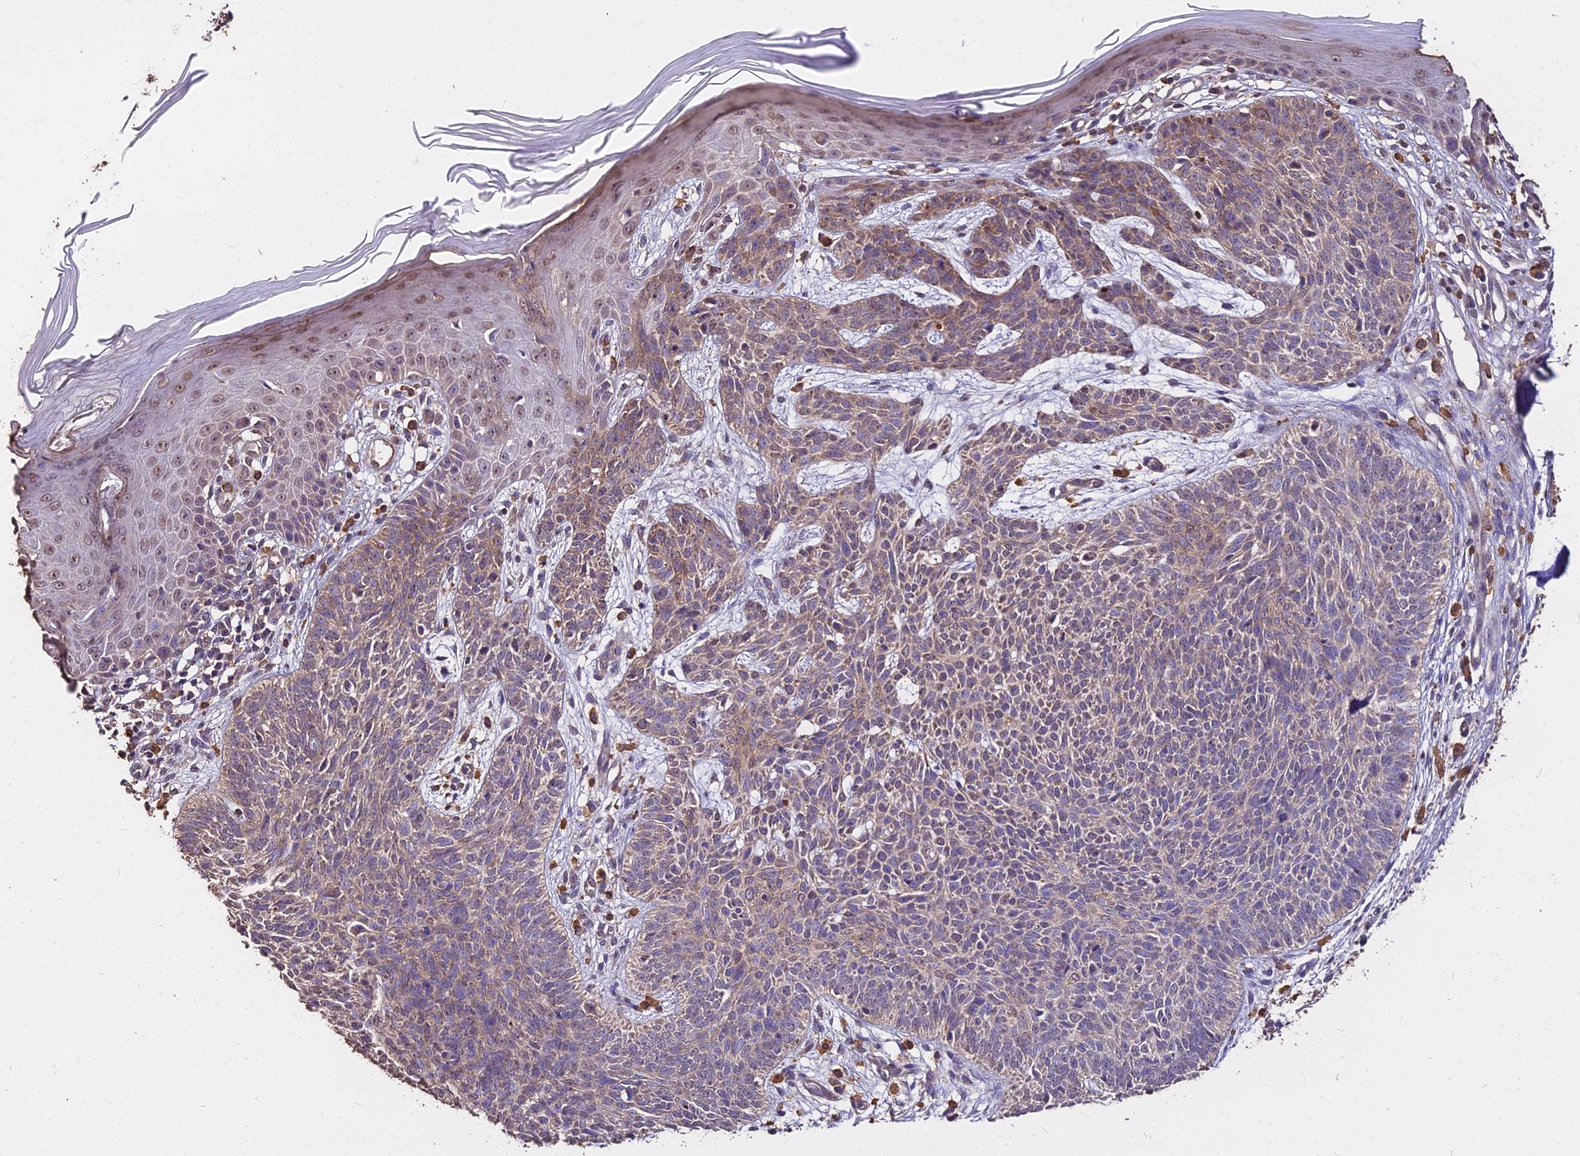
{"staining": {"intensity": "weak", "quantity": "25%-75%", "location": "cytoplasmic/membranous"}, "tissue": "skin cancer", "cell_type": "Tumor cells", "image_type": "cancer", "snomed": [{"axis": "morphology", "description": "Basal cell carcinoma"}, {"axis": "topography", "description": "Skin"}], "caption": "Human basal cell carcinoma (skin) stained for a protein (brown) exhibits weak cytoplasmic/membranous positive positivity in about 25%-75% of tumor cells.", "gene": "METTL13", "patient": {"sex": "female", "age": 66}}